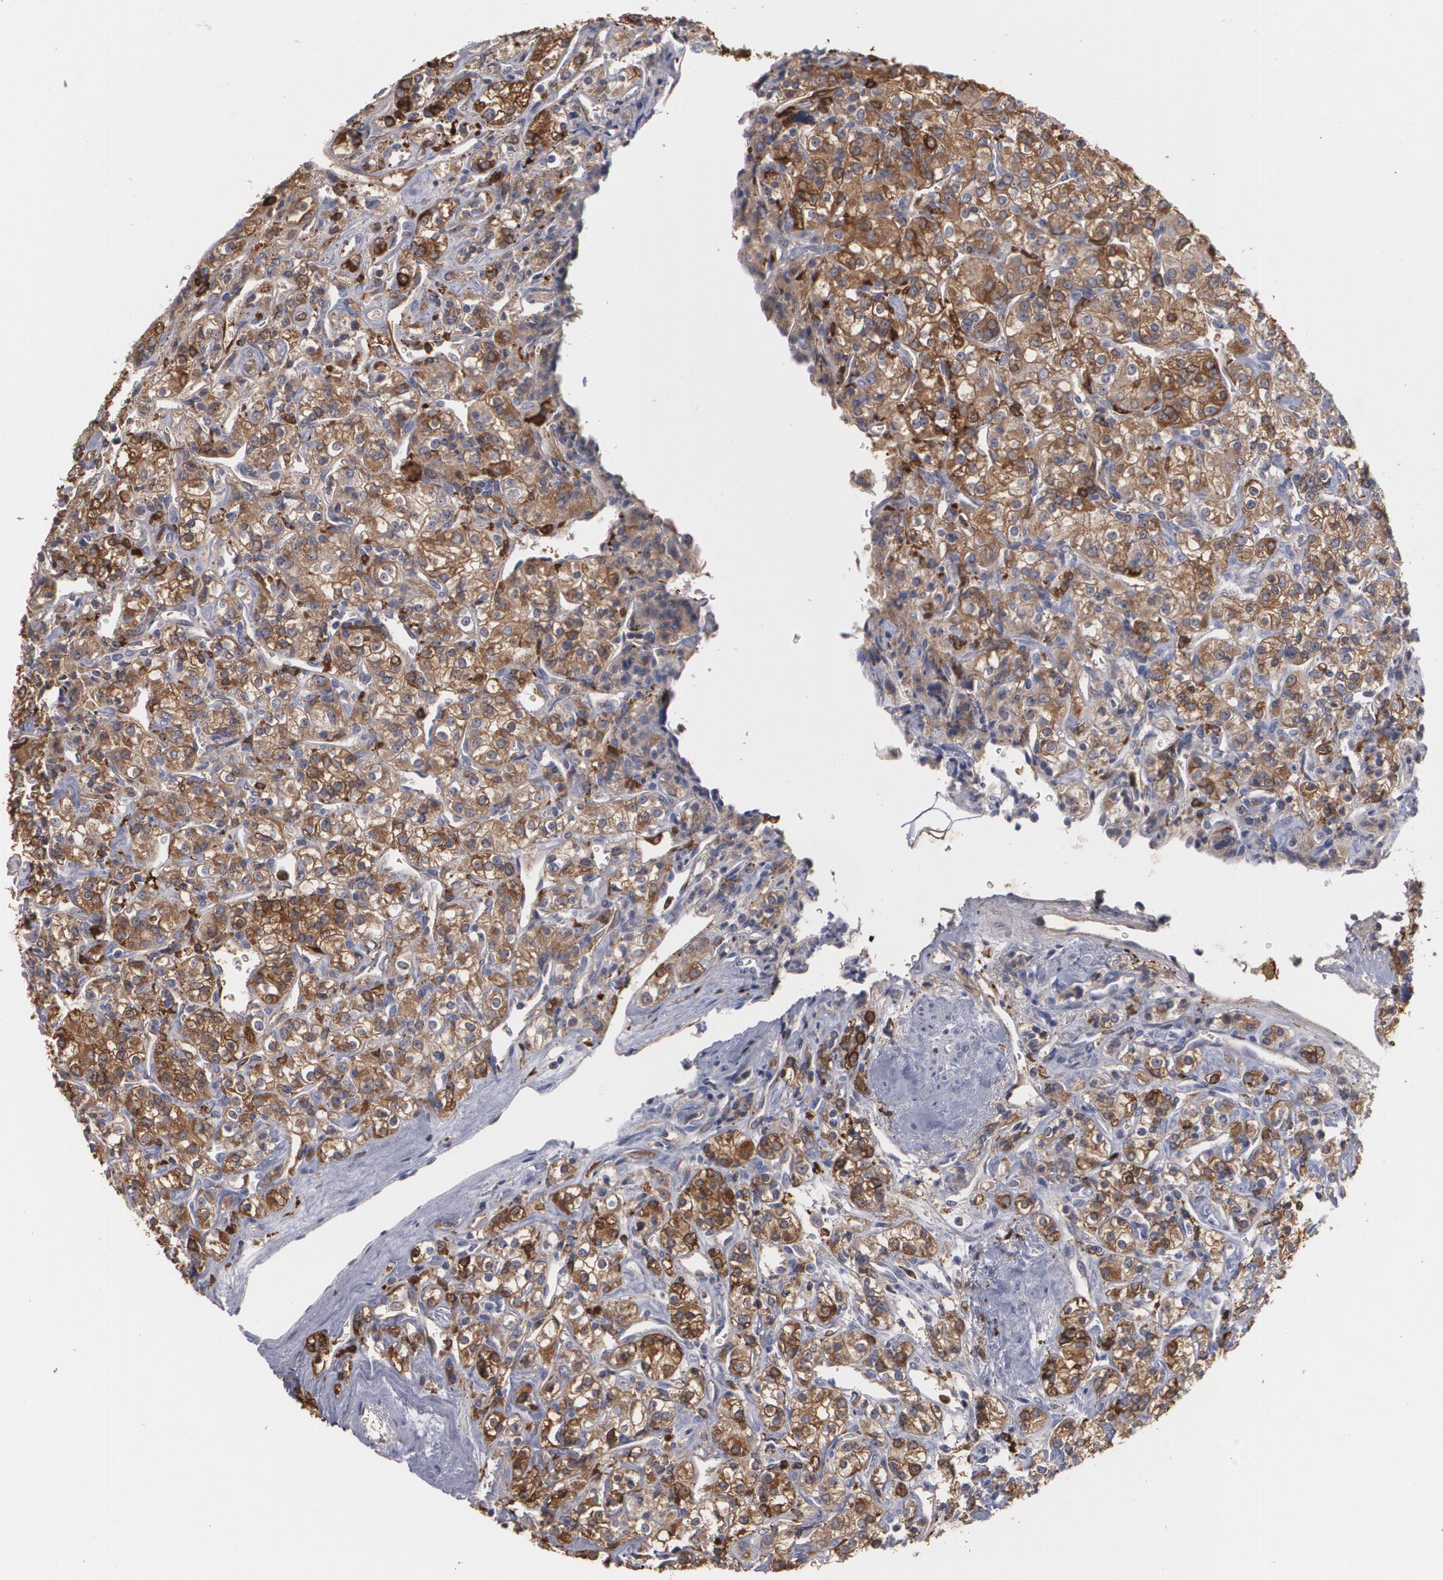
{"staining": {"intensity": "strong", "quantity": ">75%", "location": "cytoplasmic/membranous"}, "tissue": "renal cancer", "cell_type": "Tumor cells", "image_type": "cancer", "snomed": [{"axis": "morphology", "description": "Adenocarcinoma, NOS"}, {"axis": "topography", "description": "Kidney"}], "caption": "Immunohistochemical staining of human adenocarcinoma (renal) demonstrates strong cytoplasmic/membranous protein positivity in approximately >75% of tumor cells.", "gene": "ODC1", "patient": {"sex": "male", "age": 77}}